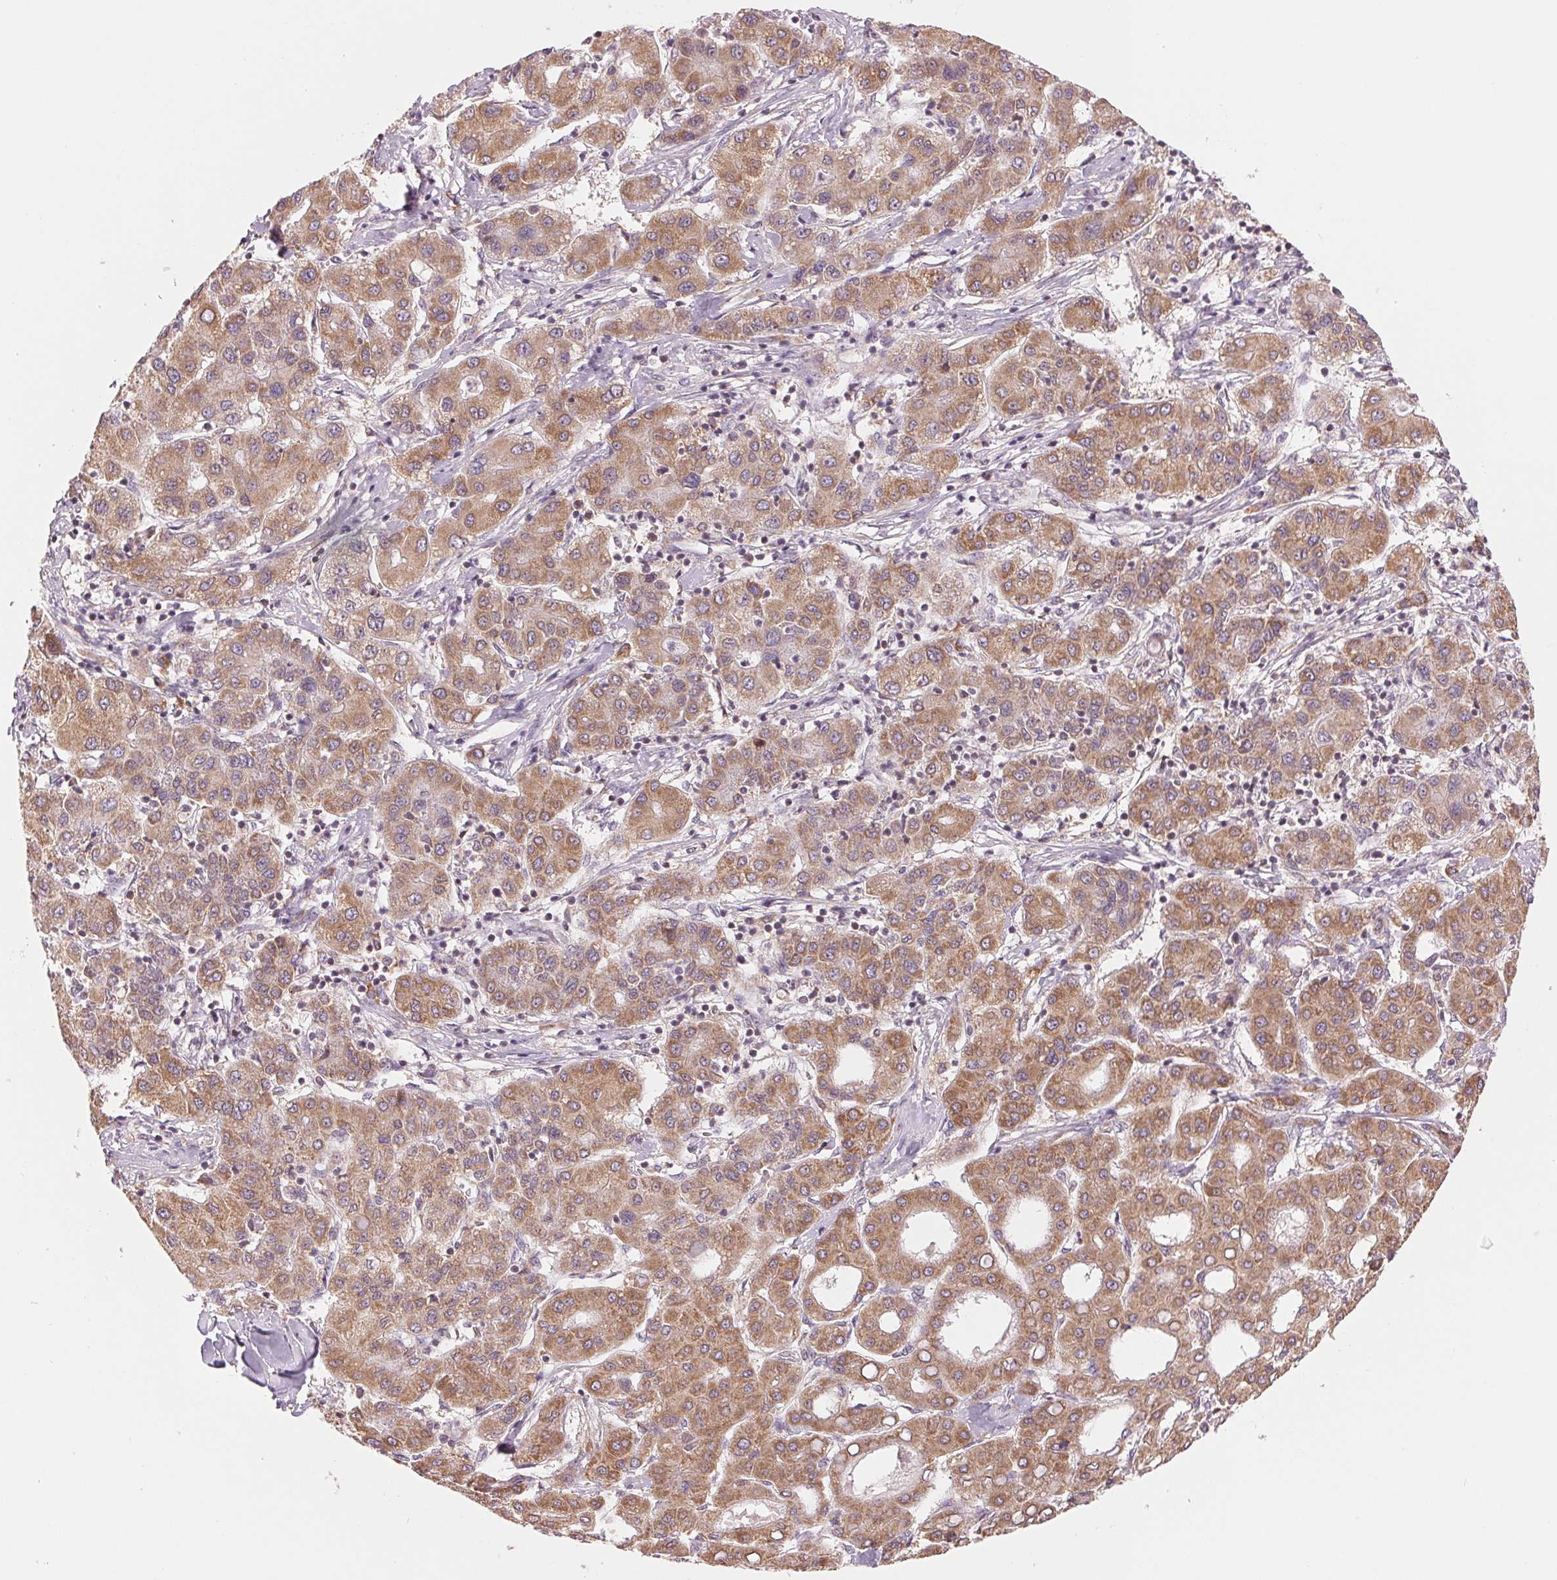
{"staining": {"intensity": "moderate", "quantity": ">75%", "location": "cytoplasmic/membranous"}, "tissue": "liver cancer", "cell_type": "Tumor cells", "image_type": "cancer", "snomed": [{"axis": "morphology", "description": "Carcinoma, Hepatocellular, NOS"}, {"axis": "topography", "description": "Liver"}], "caption": "The immunohistochemical stain highlights moderate cytoplasmic/membranous staining in tumor cells of liver cancer tissue.", "gene": "TECR", "patient": {"sex": "male", "age": 65}}